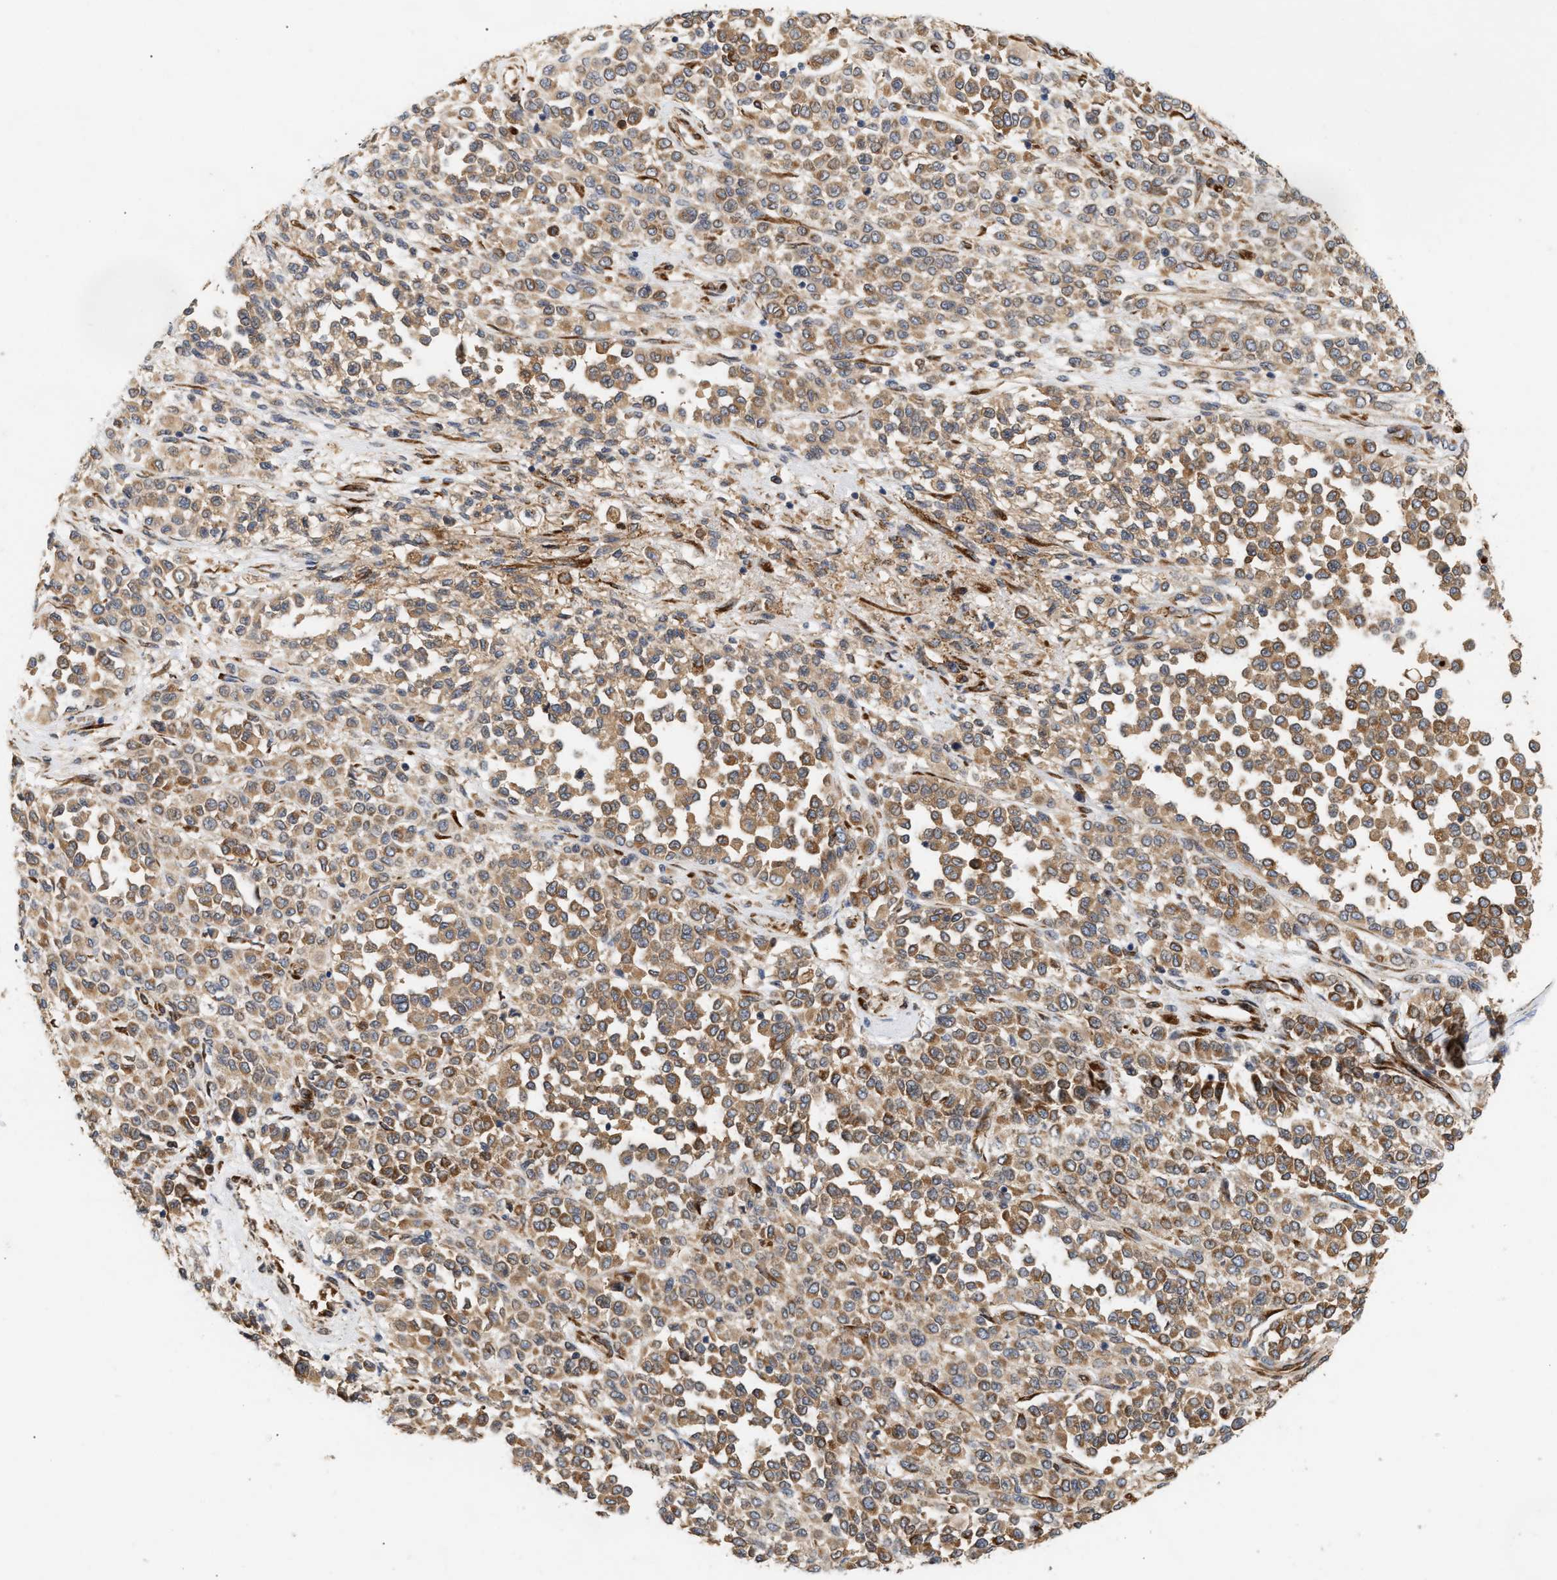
{"staining": {"intensity": "moderate", "quantity": ">75%", "location": "cytoplasmic/membranous"}, "tissue": "melanoma", "cell_type": "Tumor cells", "image_type": "cancer", "snomed": [{"axis": "morphology", "description": "Malignant melanoma, Metastatic site"}, {"axis": "topography", "description": "Pancreas"}], "caption": "Immunohistochemistry (DAB (3,3'-diaminobenzidine)) staining of malignant melanoma (metastatic site) displays moderate cytoplasmic/membranous protein staining in approximately >75% of tumor cells.", "gene": "PLCD1", "patient": {"sex": "female", "age": 30}}